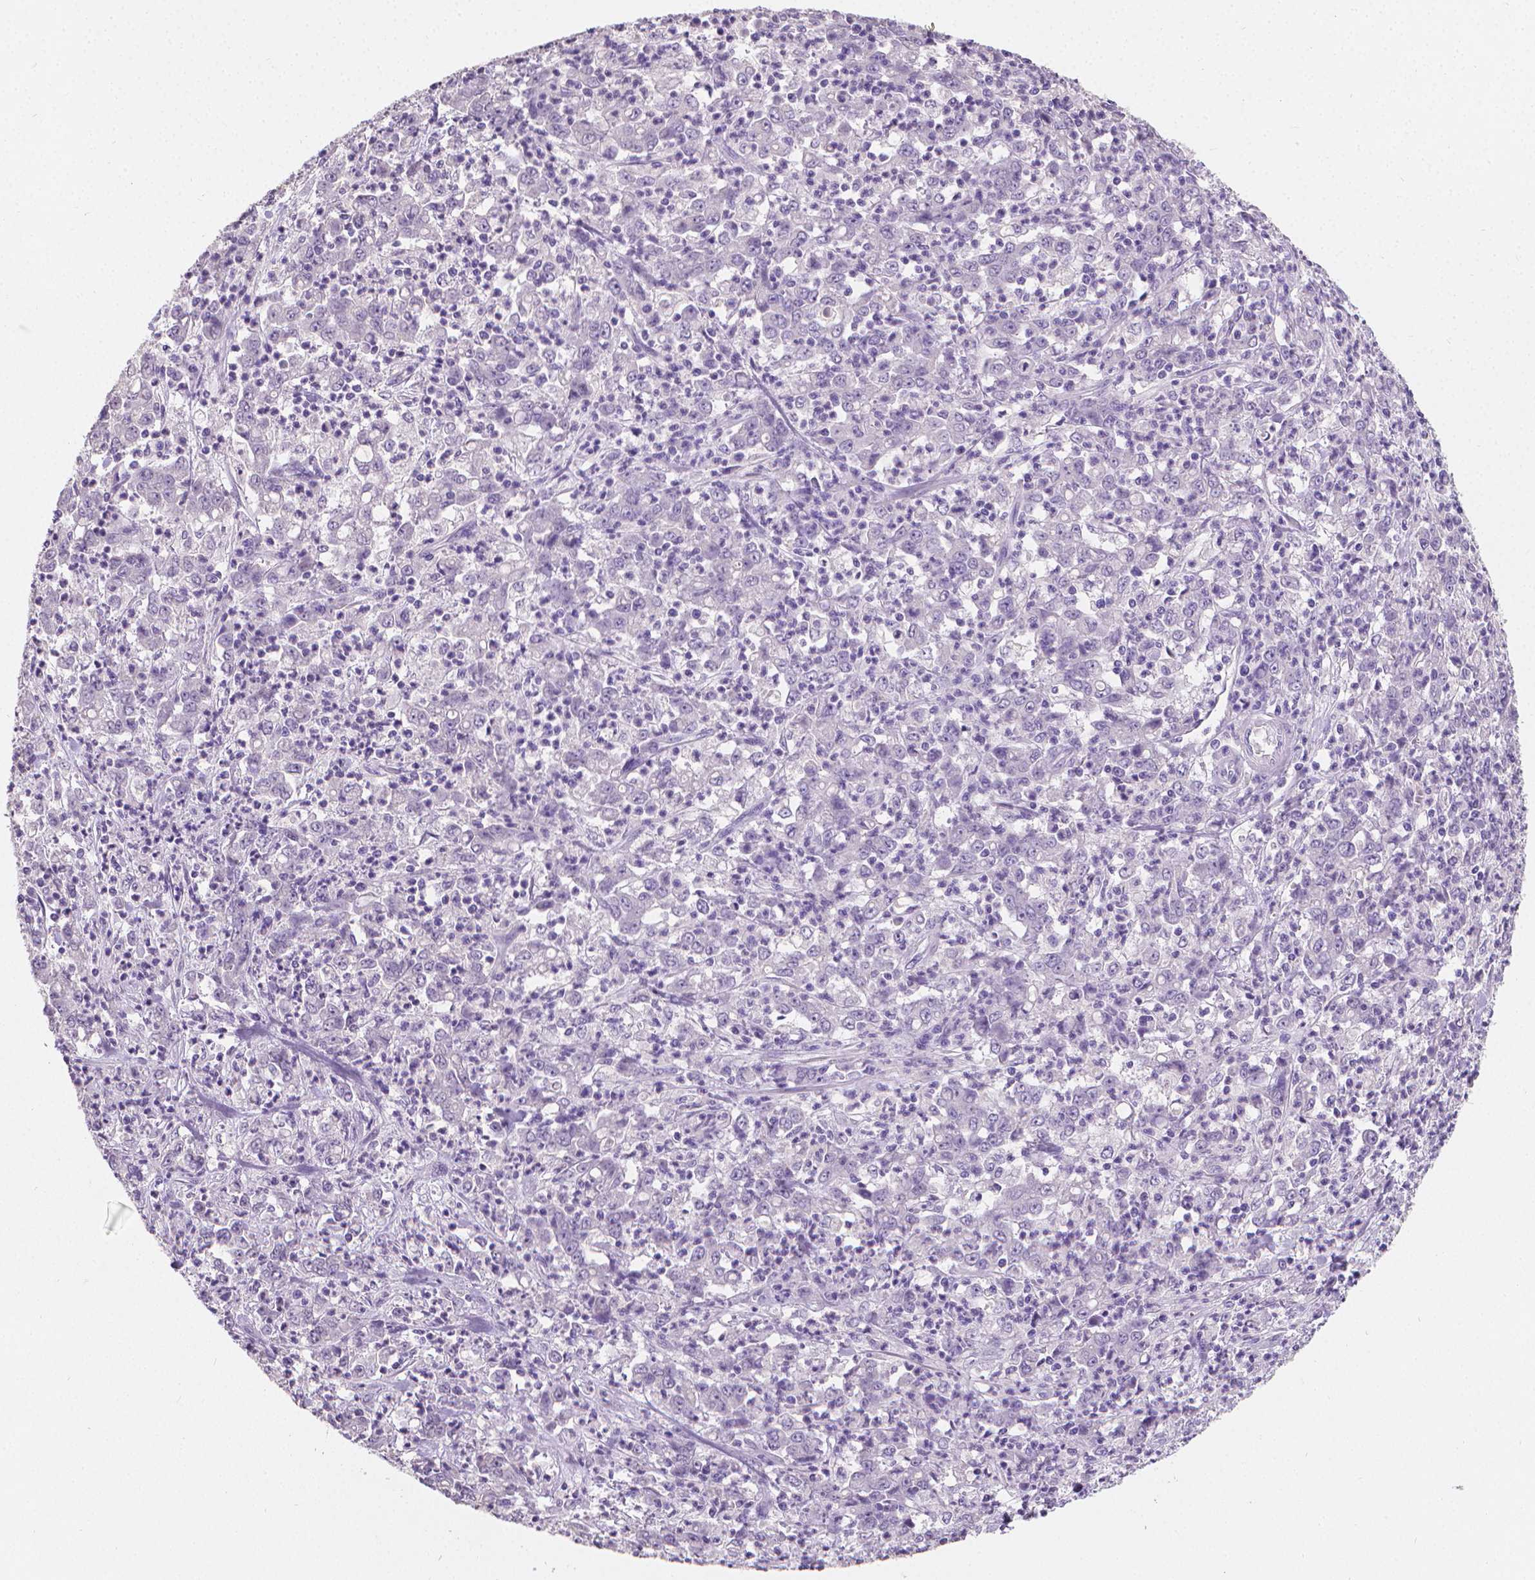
{"staining": {"intensity": "negative", "quantity": "none", "location": "none"}, "tissue": "stomach cancer", "cell_type": "Tumor cells", "image_type": "cancer", "snomed": [{"axis": "morphology", "description": "Adenocarcinoma, NOS"}, {"axis": "topography", "description": "Stomach, lower"}], "caption": "An image of adenocarcinoma (stomach) stained for a protein demonstrates no brown staining in tumor cells. (DAB immunohistochemistry with hematoxylin counter stain).", "gene": "TNNI2", "patient": {"sex": "female", "age": 71}}